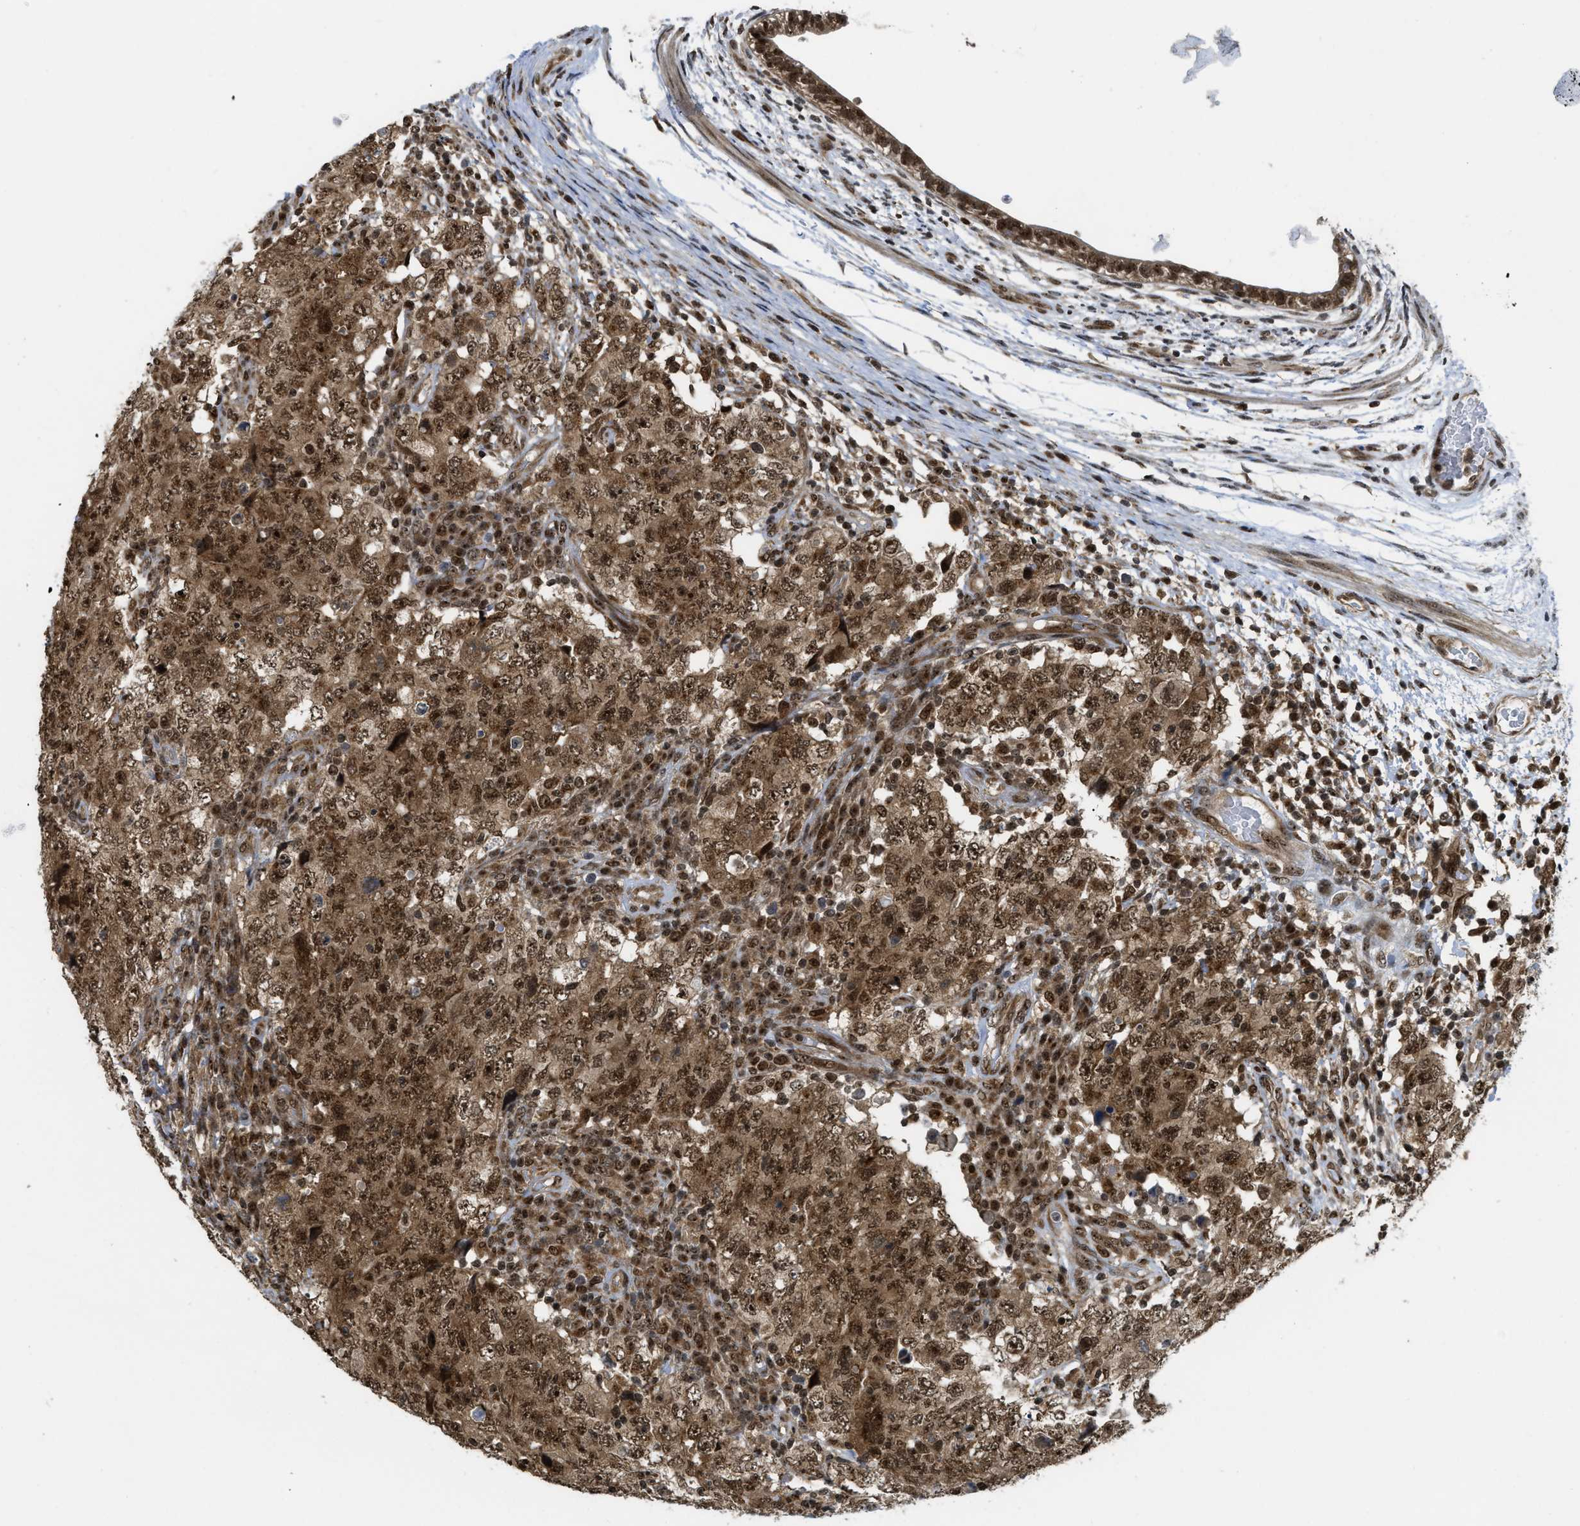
{"staining": {"intensity": "moderate", "quantity": ">75%", "location": "cytoplasmic/membranous,nuclear"}, "tissue": "testis cancer", "cell_type": "Tumor cells", "image_type": "cancer", "snomed": [{"axis": "morphology", "description": "Carcinoma, Embryonal, NOS"}, {"axis": "topography", "description": "Testis"}], "caption": "IHC photomicrograph of testis cancer (embryonal carcinoma) stained for a protein (brown), which reveals medium levels of moderate cytoplasmic/membranous and nuclear staining in about >75% of tumor cells.", "gene": "TACC1", "patient": {"sex": "male", "age": 26}}